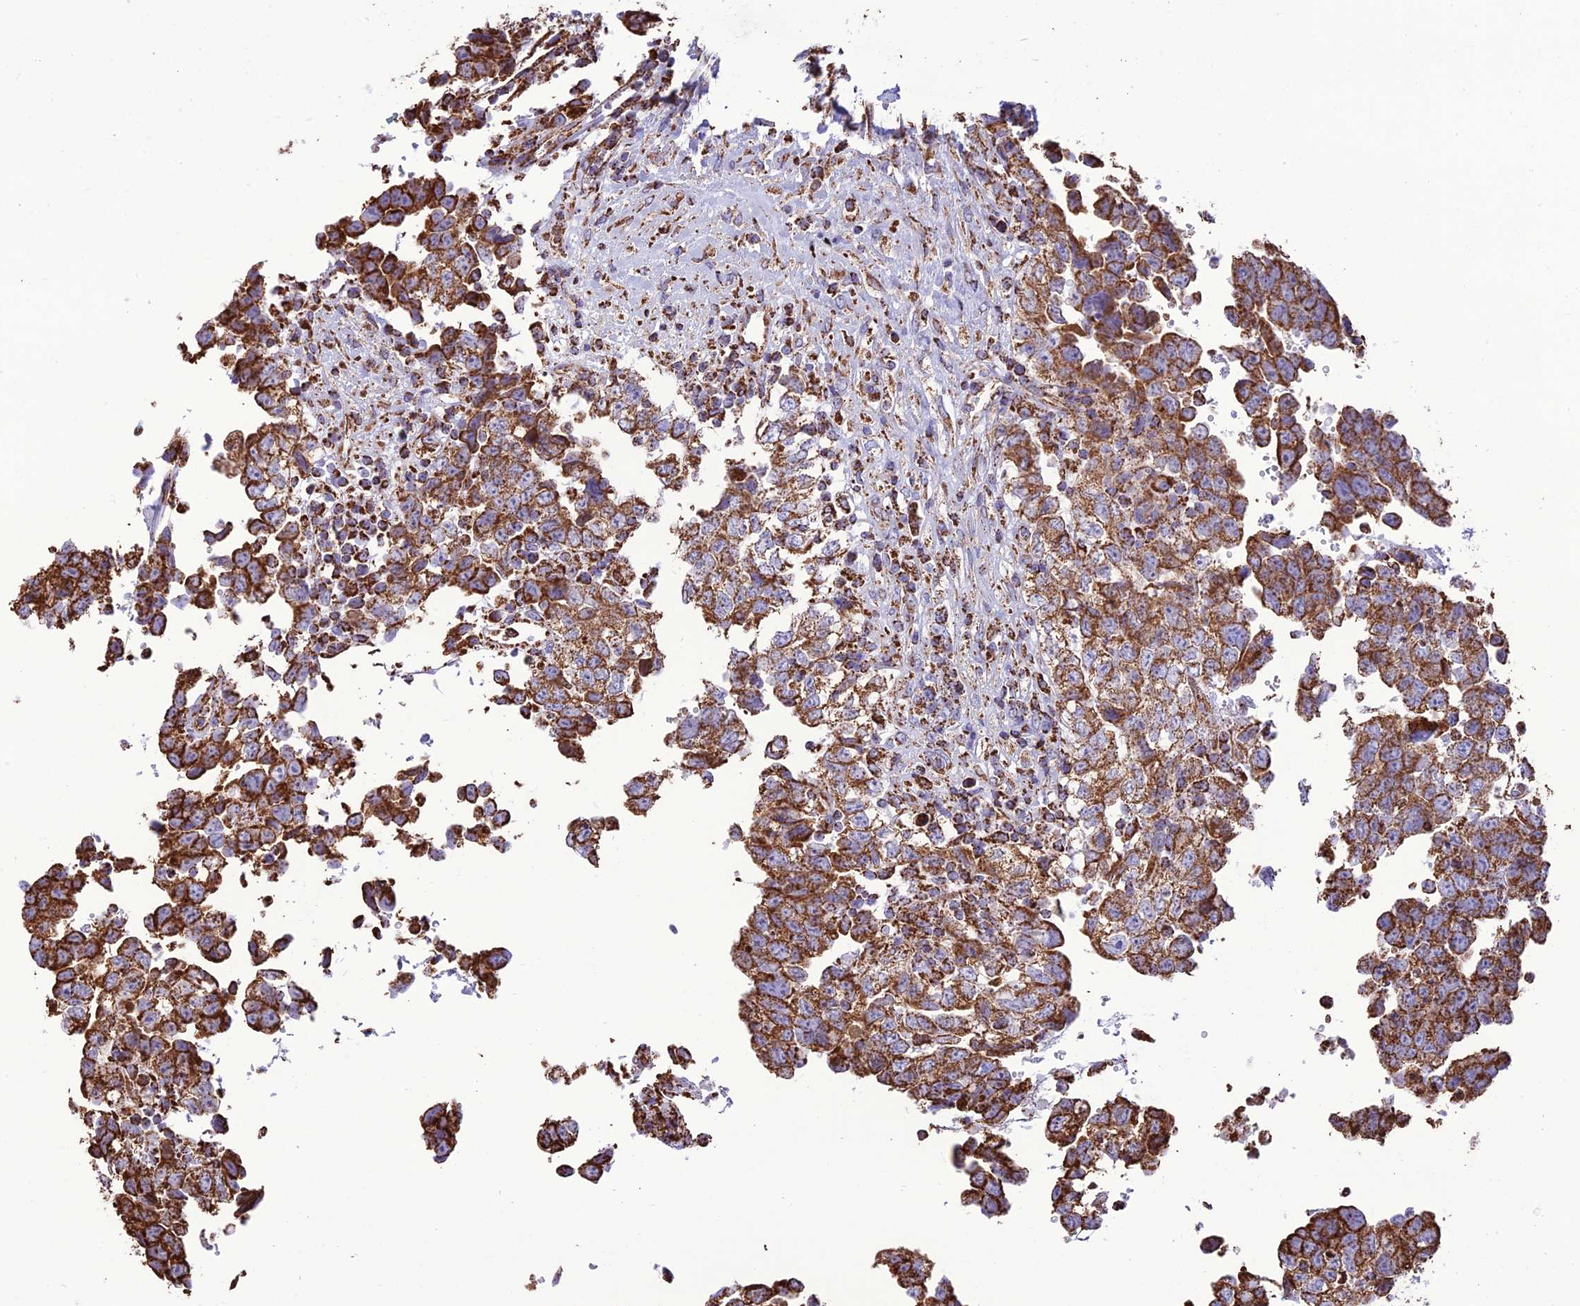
{"staining": {"intensity": "strong", "quantity": ">75%", "location": "cytoplasmic/membranous"}, "tissue": "testis cancer", "cell_type": "Tumor cells", "image_type": "cancer", "snomed": [{"axis": "morphology", "description": "Carcinoma, Embryonal, NOS"}, {"axis": "topography", "description": "Testis"}], "caption": "Testis embryonal carcinoma stained for a protein (brown) shows strong cytoplasmic/membranous positive positivity in about >75% of tumor cells.", "gene": "NDUFAF1", "patient": {"sex": "male", "age": 37}}